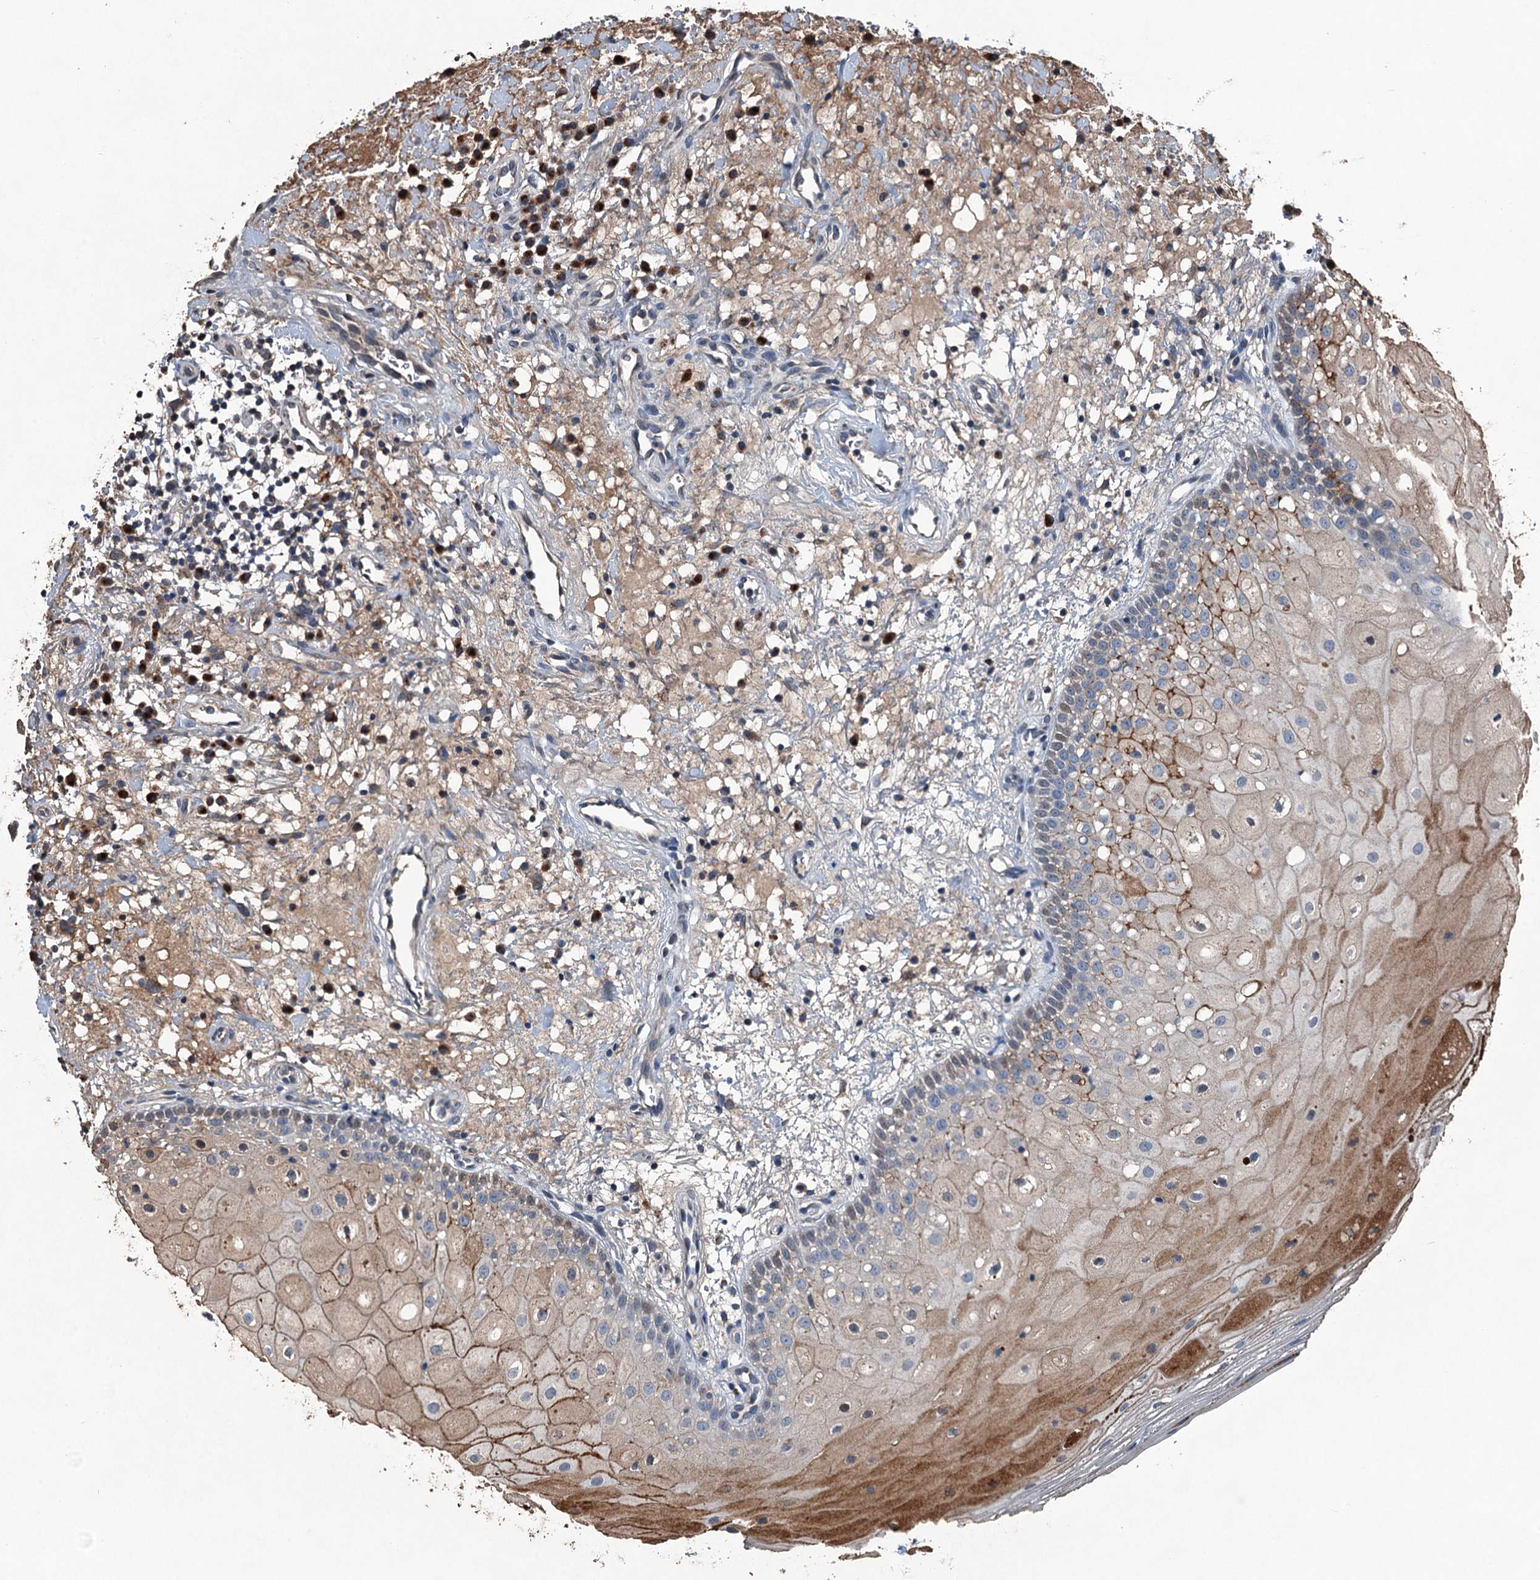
{"staining": {"intensity": "moderate", "quantity": "<25%", "location": "cytoplasmic/membranous,nuclear"}, "tissue": "oral mucosa", "cell_type": "Squamous epithelial cells", "image_type": "normal", "snomed": [{"axis": "morphology", "description": "Normal tissue, NOS"}, {"axis": "topography", "description": "Oral tissue"}], "caption": "Brown immunohistochemical staining in normal human oral mucosa exhibits moderate cytoplasmic/membranous,nuclear positivity in about <25% of squamous epithelial cells. (Brightfield microscopy of DAB IHC at high magnification).", "gene": "NAA60", "patient": {"sex": "male", "age": 74}}